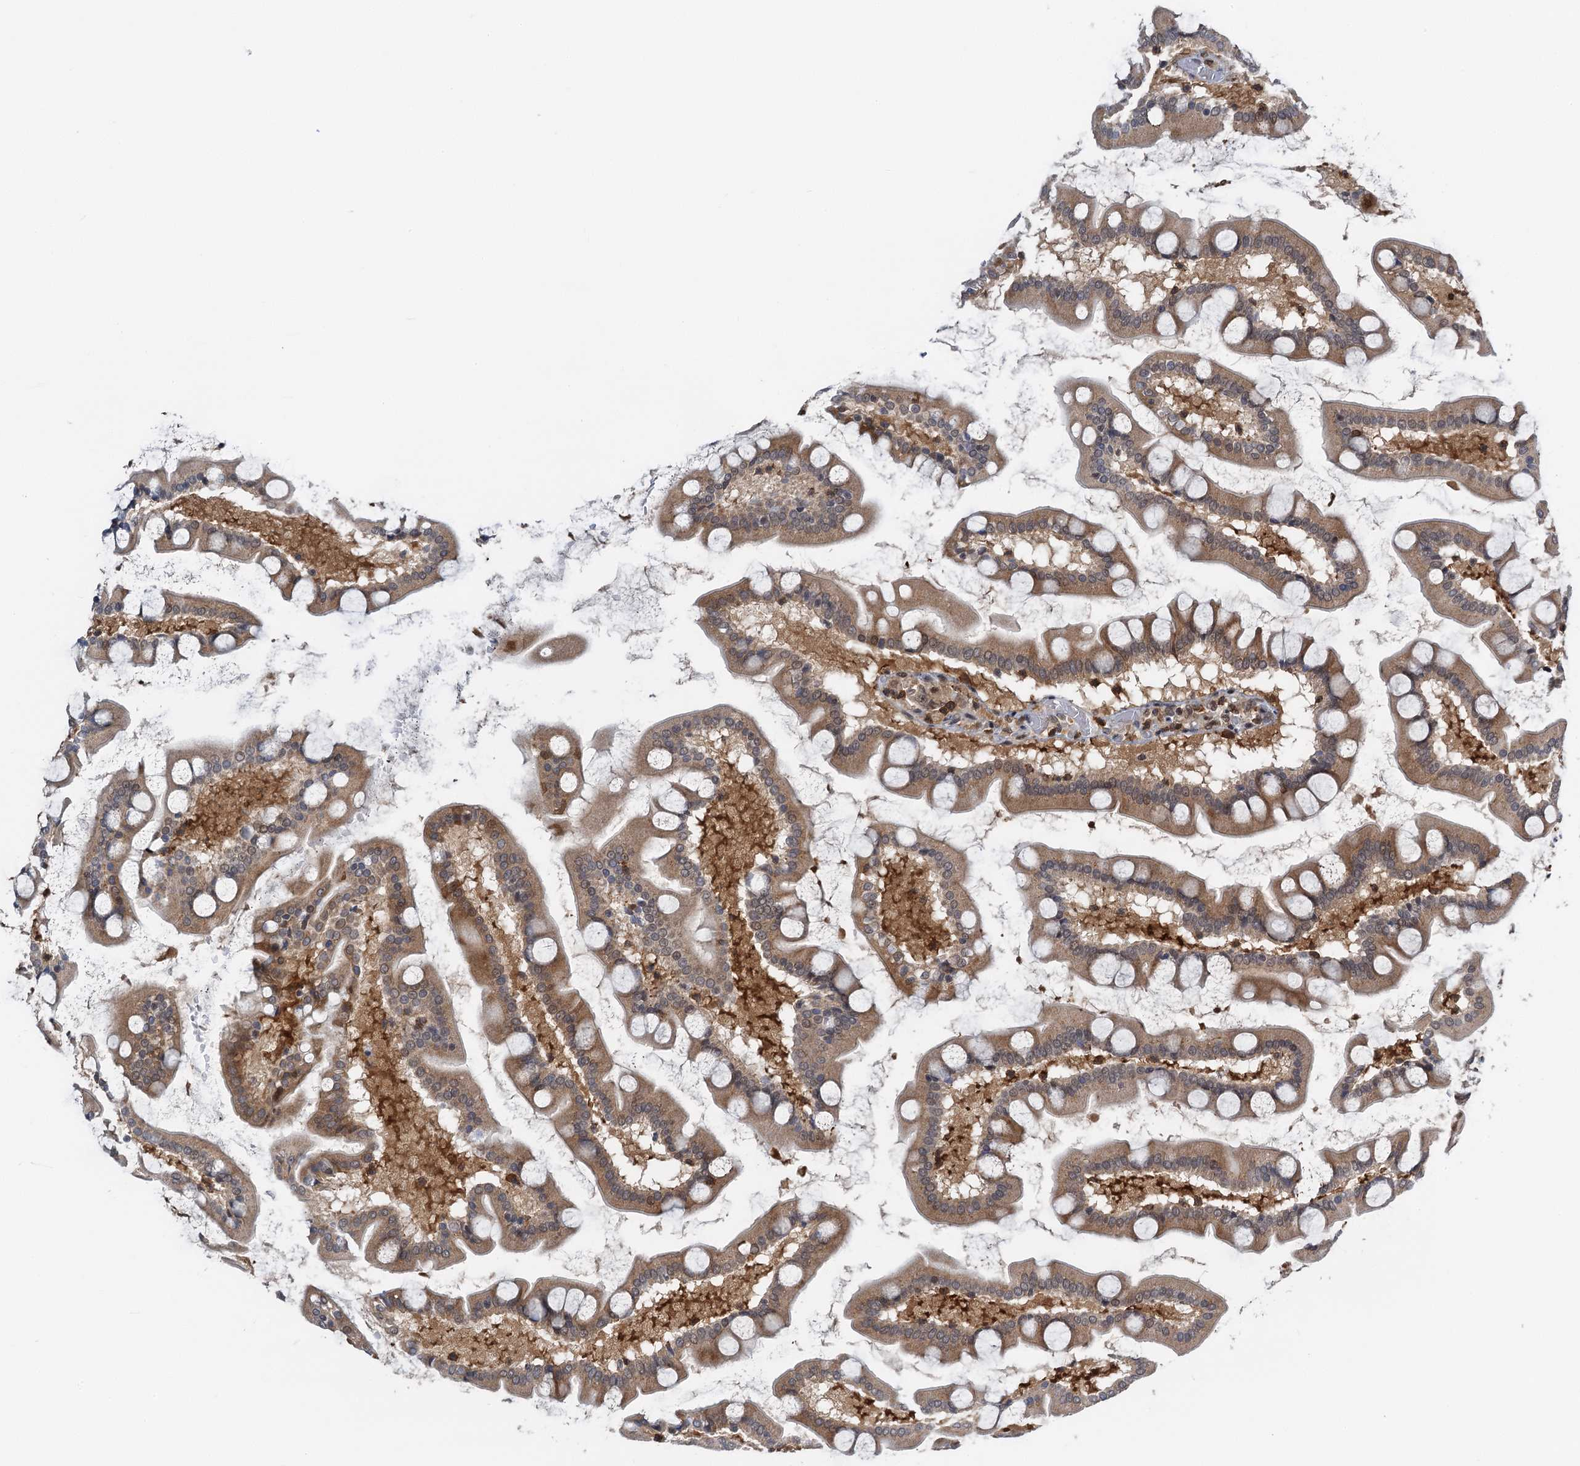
{"staining": {"intensity": "moderate", "quantity": "25%-75%", "location": "cytoplasmic/membranous,nuclear"}, "tissue": "small intestine", "cell_type": "Glandular cells", "image_type": "normal", "snomed": [{"axis": "morphology", "description": "Normal tissue, NOS"}, {"axis": "topography", "description": "Small intestine"}], "caption": "Immunohistochemical staining of benign small intestine reveals medium levels of moderate cytoplasmic/membranous,nuclear positivity in about 25%-75% of glandular cells.", "gene": "ZNF609", "patient": {"sex": "male", "age": 41}}